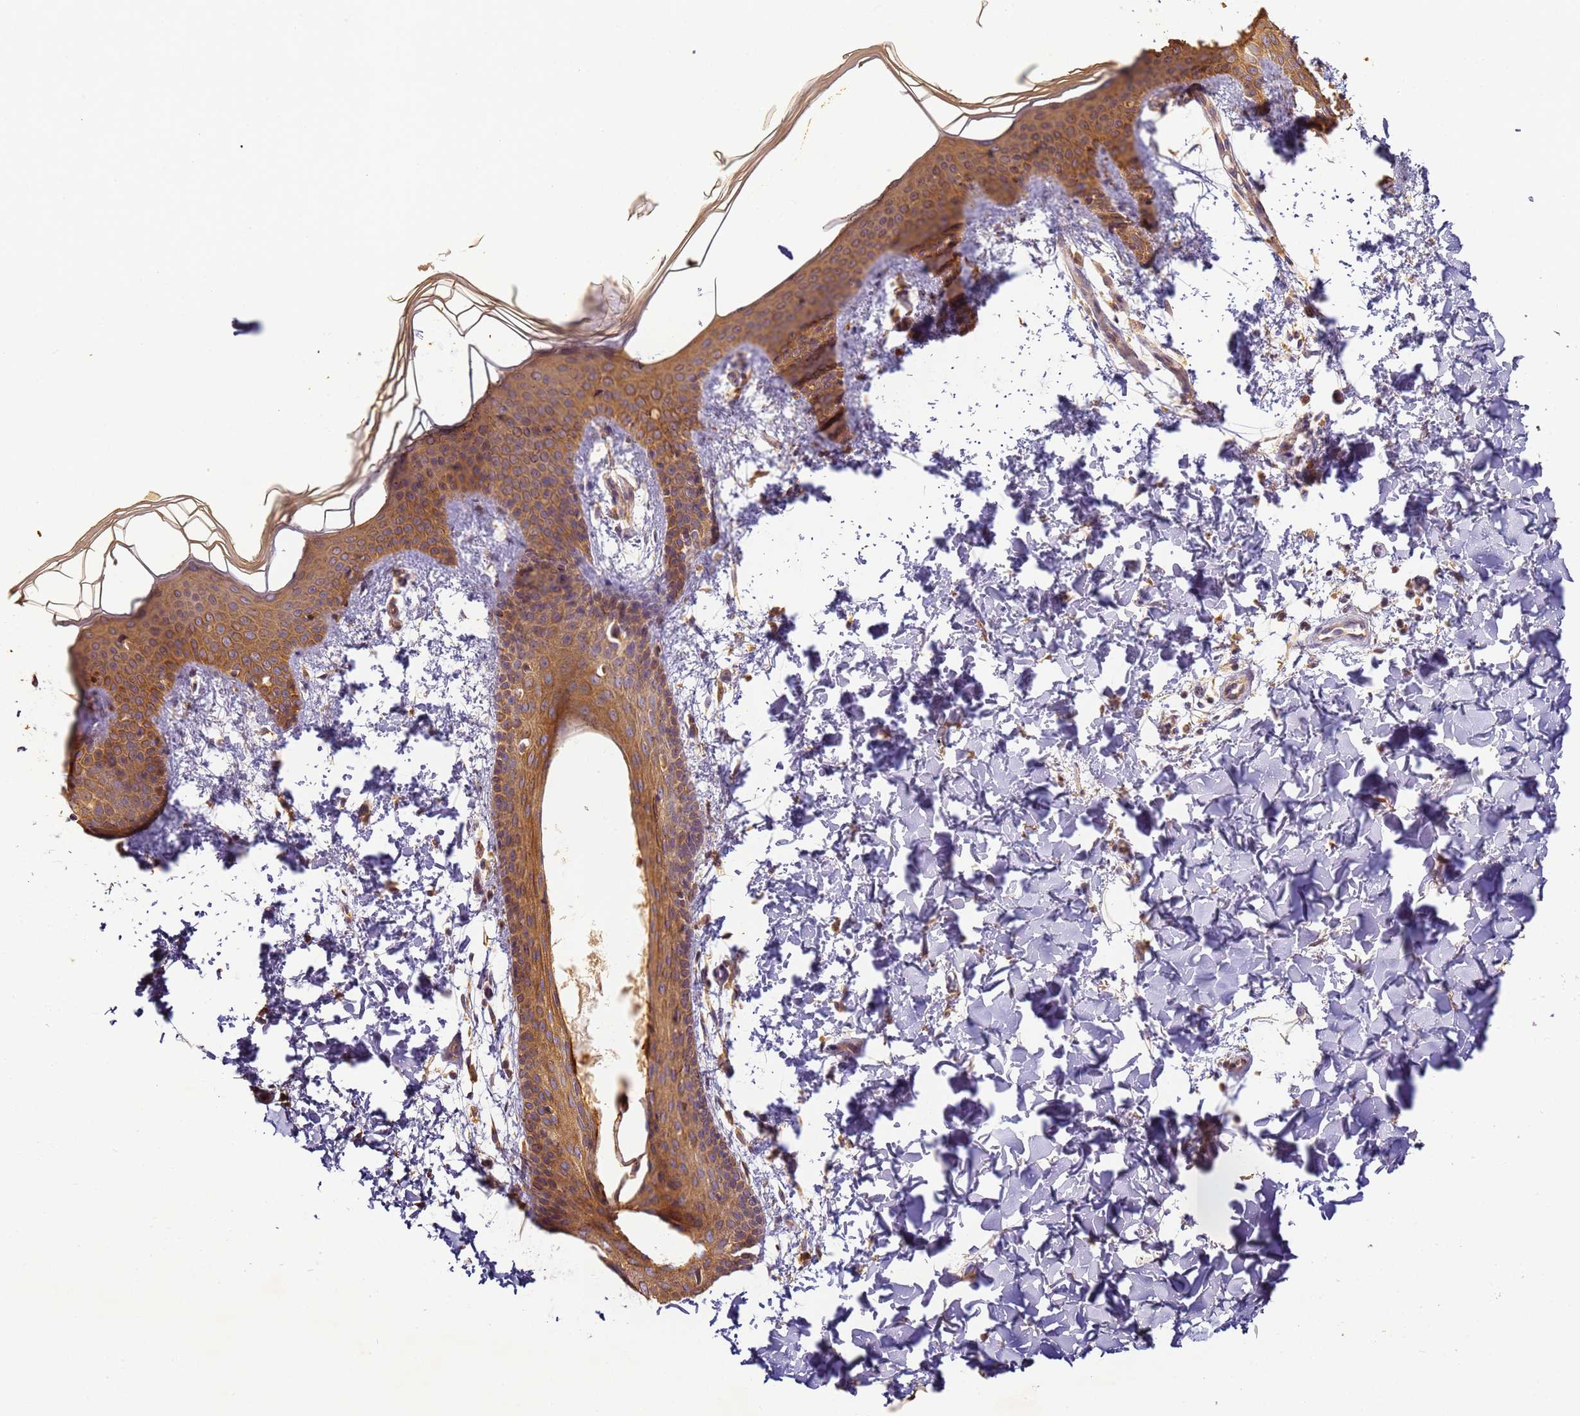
{"staining": {"intensity": "moderate", "quantity": ">75%", "location": "cytoplasmic/membranous"}, "tissue": "skin", "cell_type": "Fibroblasts", "image_type": "normal", "snomed": [{"axis": "morphology", "description": "Normal tissue, NOS"}, {"axis": "topography", "description": "Skin"}], "caption": "Skin stained for a protein reveals moderate cytoplasmic/membranous positivity in fibroblasts. Using DAB (3,3'-diaminobenzidine) (brown) and hematoxylin (blue) stains, captured at high magnification using brightfield microscopy.", "gene": "TIGAR", "patient": {"sex": "male", "age": 36}}